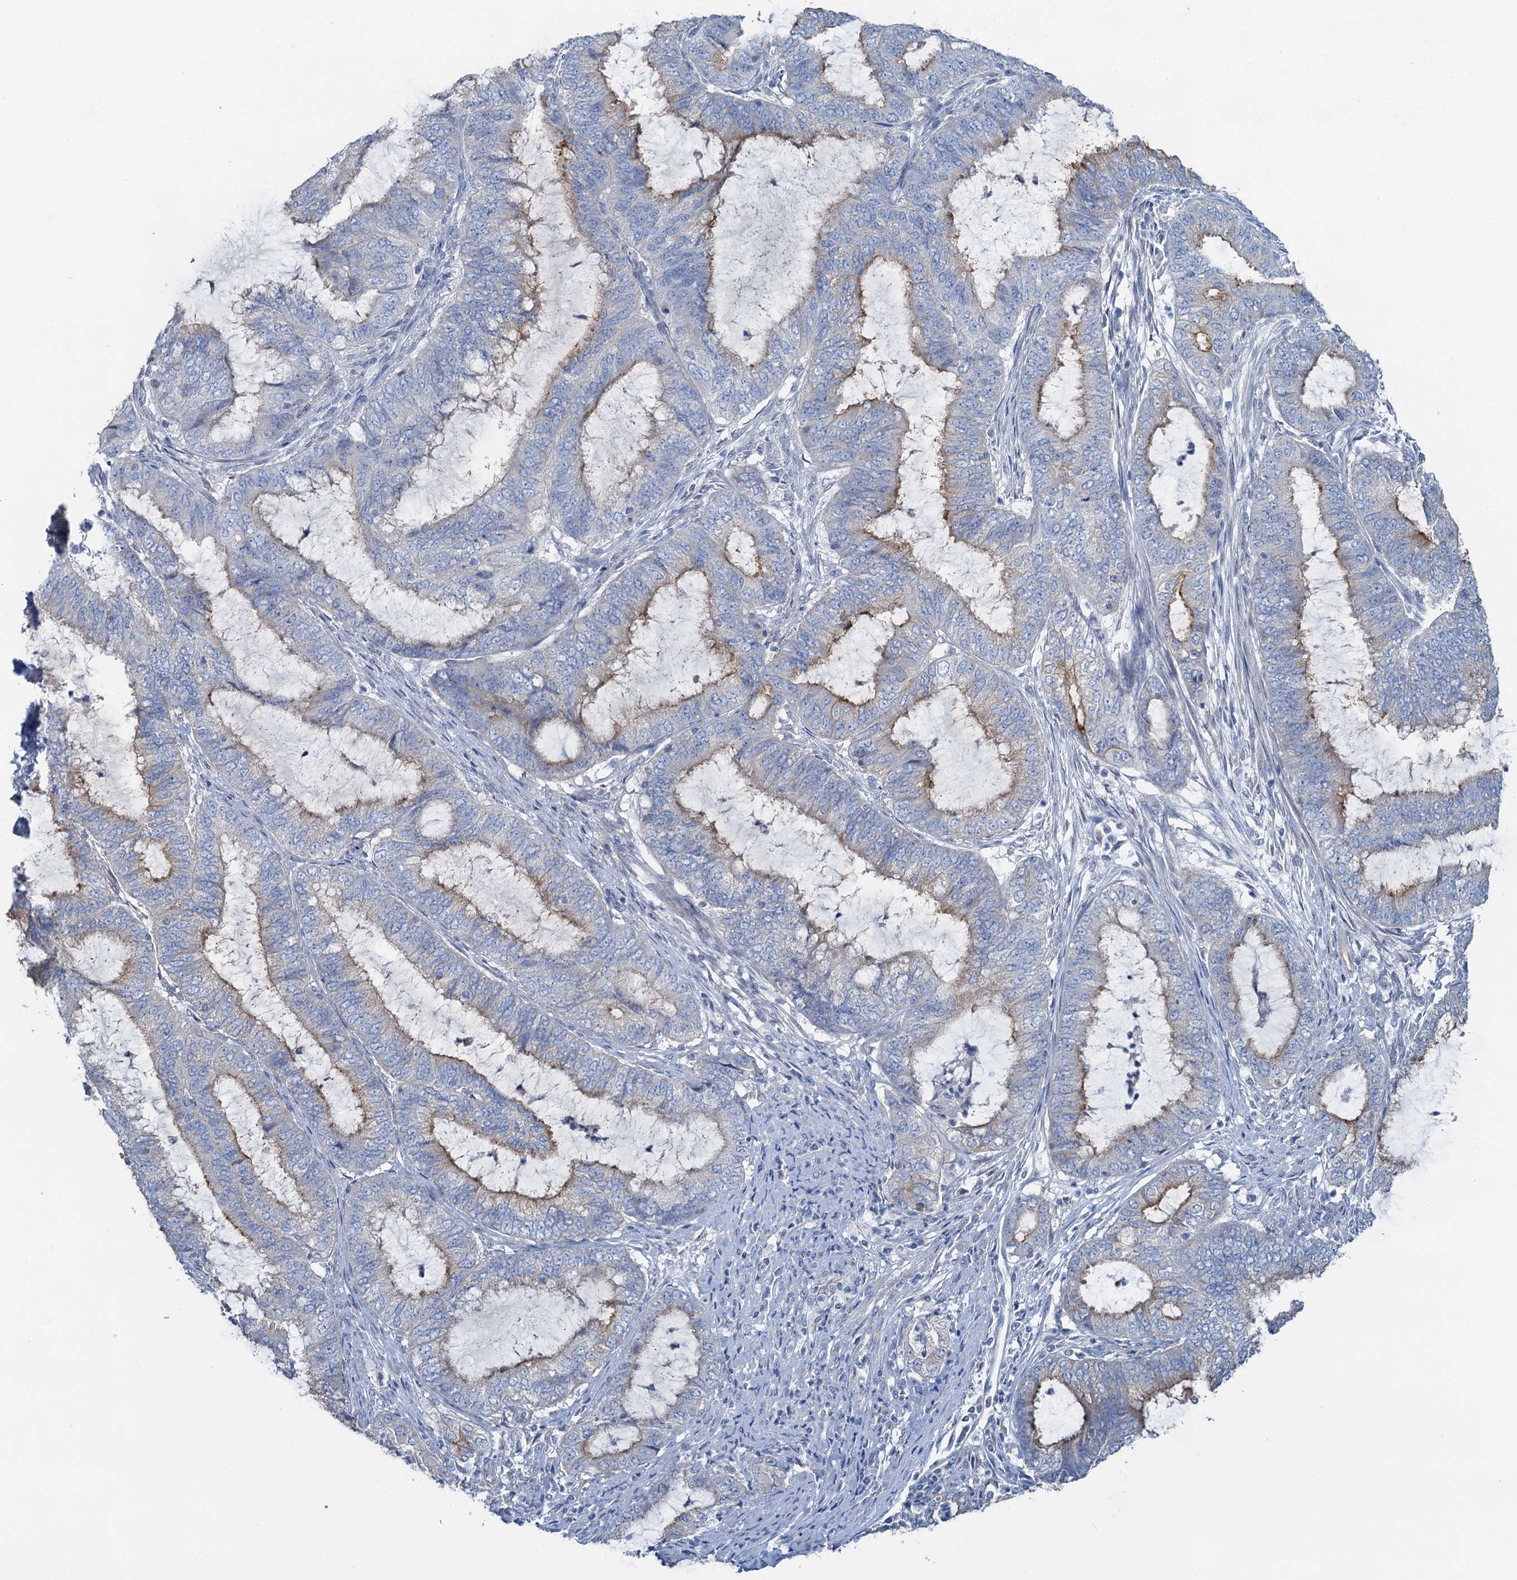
{"staining": {"intensity": "moderate", "quantity": "25%-75%", "location": "cytoplasmic/membranous"}, "tissue": "endometrial cancer", "cell_type": "Tumor cells", "image_type": "cancer", "snomed": [{"axis": "morphology", "description": "Adenocarcinoma, NOS"}, {"axis": "topography", "description": "Endometrium"}], "caption": "Tumor cells demonstrate moderate cytoplasmic/membranous positivity in approximately 25%-75% of cells in endometrial cancer. The staining was performed using DAB (3,3'-diaminobenzidine), with brown indicating positive protein expression. Nuclei are stained blue with hematoxylin.", "gene": "PLLP", "patient": {"sex": "female", "age": 51}}